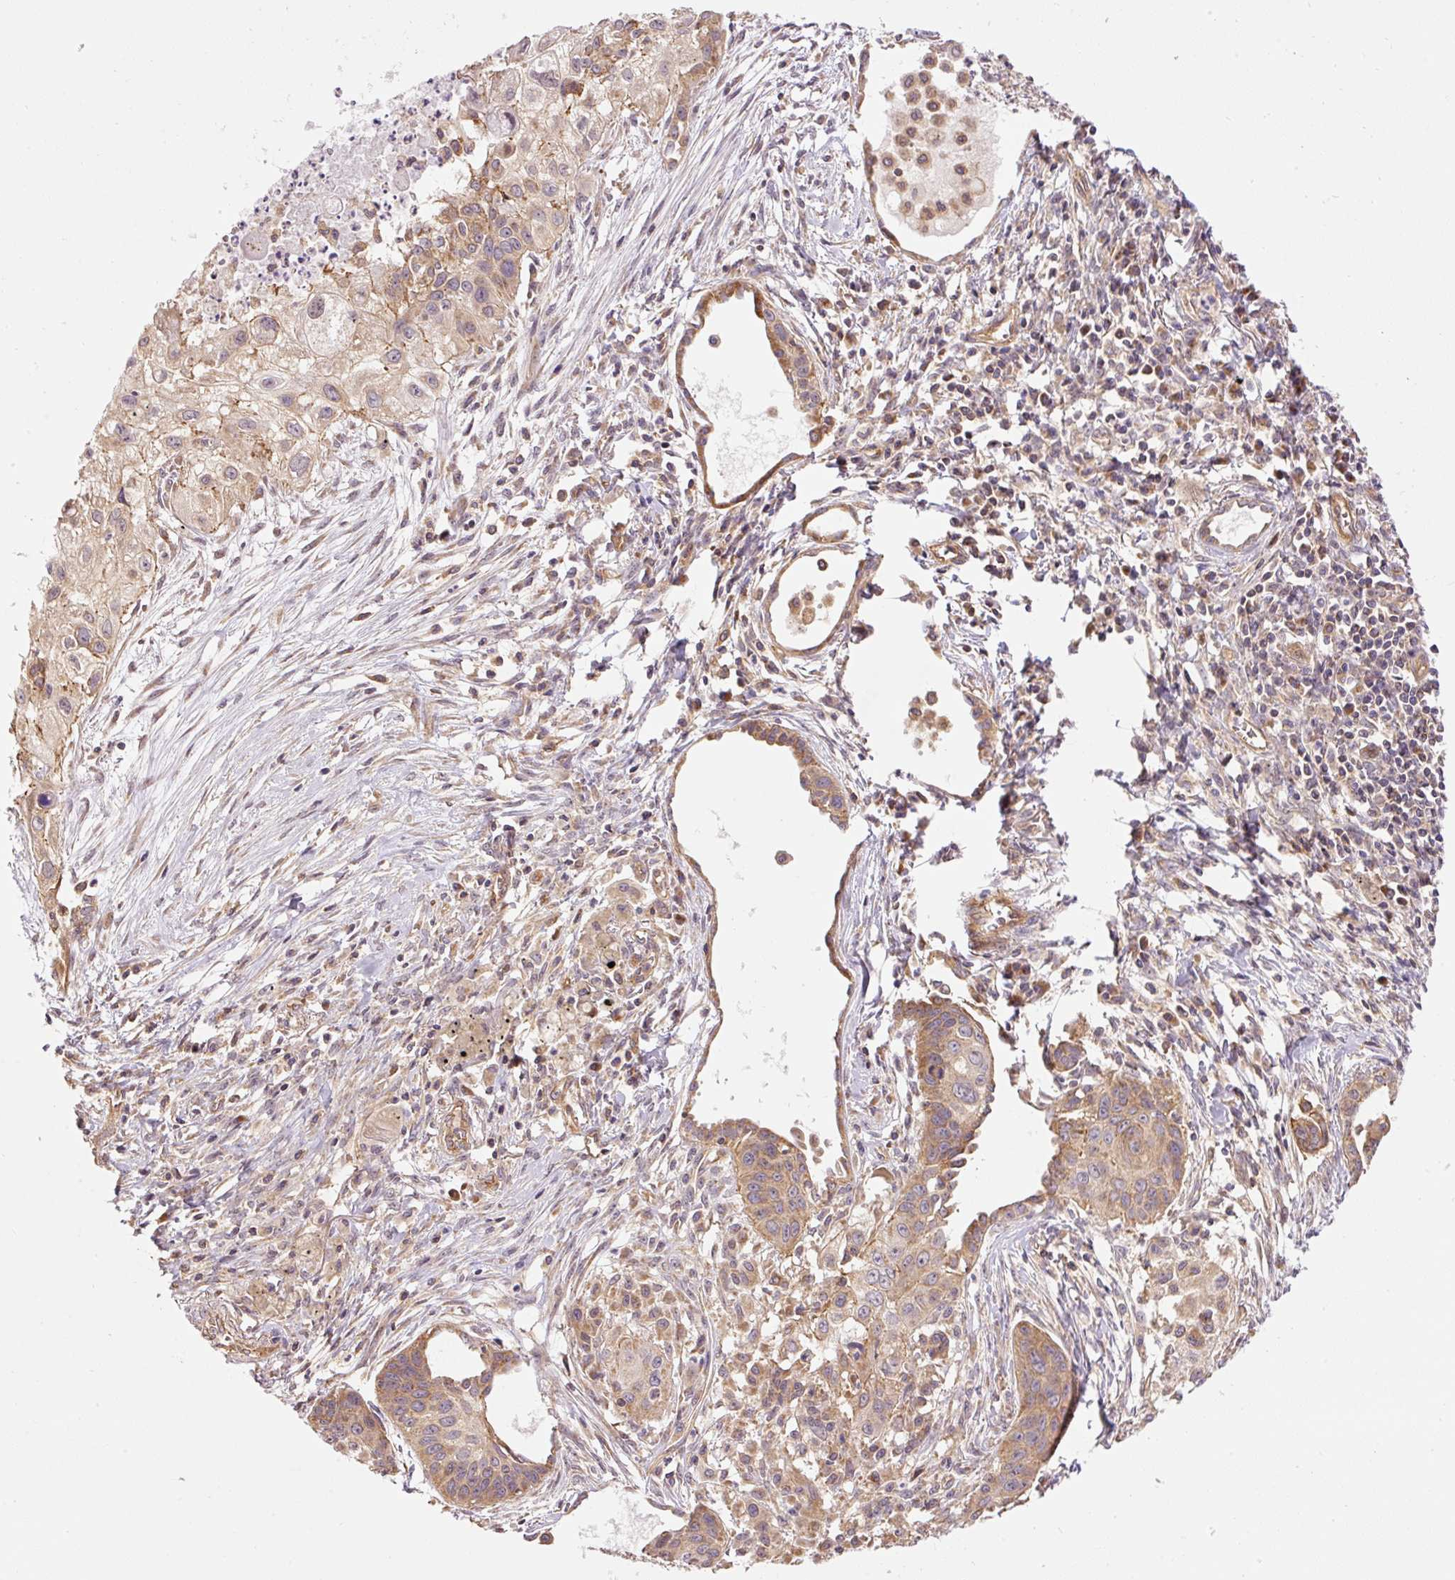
{"staining": {"intensity": "moderate", "quantity": "<25%", "location": "cytoplasmic/membranous"}, "tissue": "lung cancer", "cell_type": "Tumor cells", "image_type": "cancer", "snomed": [{"axis": "morphology", "description": "Squamous cell carcinoma, NOS"}, {"axis": "topography", "description": "Lung"}], "caption": "Lung cancer stained with a brown dye displays moderate cytoplasmic/membranous positive positivity in approximately <25% of tumor cells.", "gene": "ADCY4", "patient": {"sex": "male", "age": 71}}